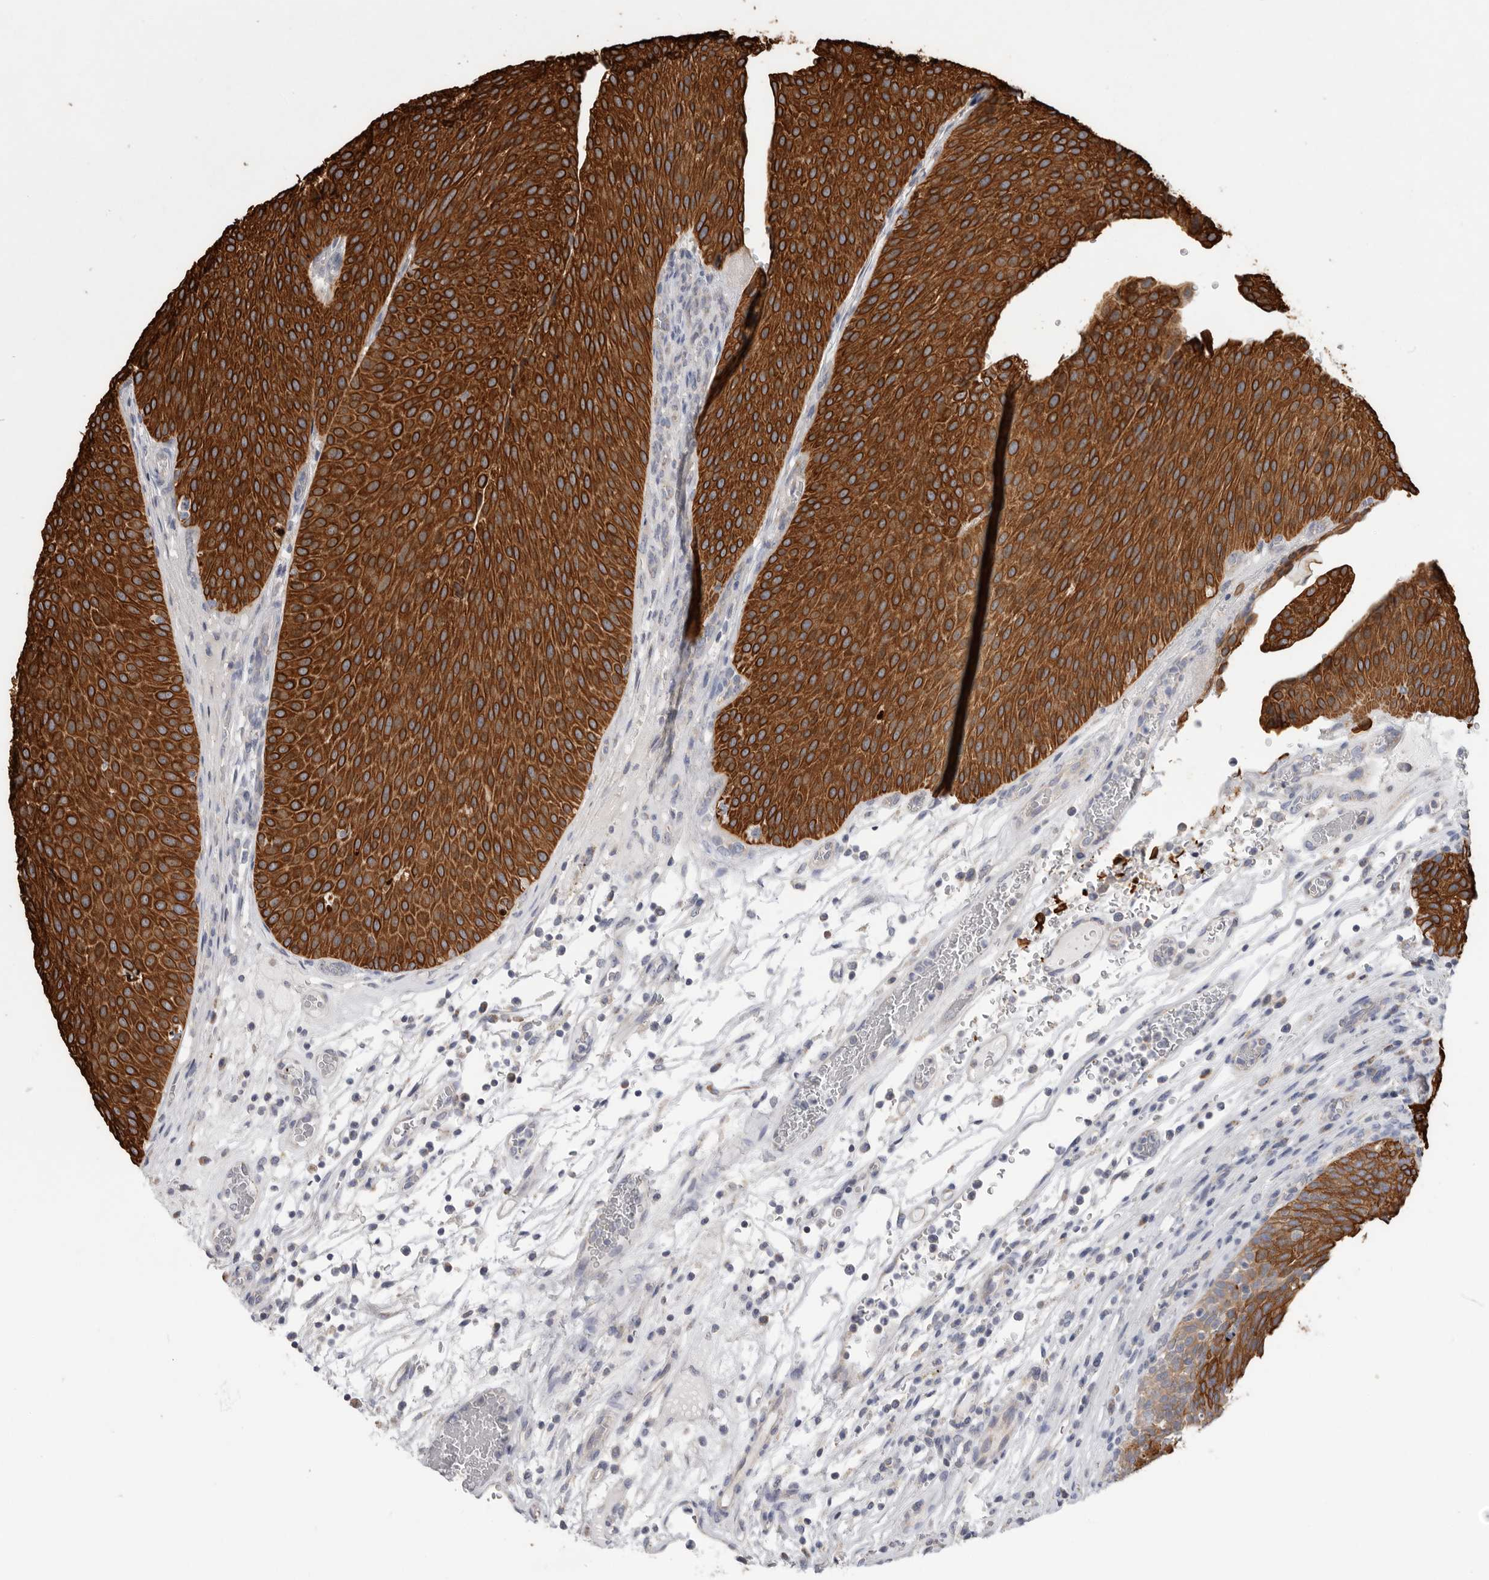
{"staining": {"intensity": "strong", "quantity": ">75%", "location": "cytoplasmic/membranous"}, "tissue": "urothelial cancer", "cell_type": "Tumor cells", "image_type": "cancer", "snomed": [{"axis": "morphology", "description": "Normal tissue, NOS"}, {"axis": "morphology", "description": "Urothelial carcinoma, Low grade"}, {"axis": "topography", "description": "Smooth muscle"}, {"axis": "topography", "description": "Urinary bladder"}], "caption": "A brown stain shows strong cytoplasmic/membranous staining of a protein in human urothelial cancer tumor cells.", "gene": "MTFR1L", "patient": {"sex": "male", "age": 60}}